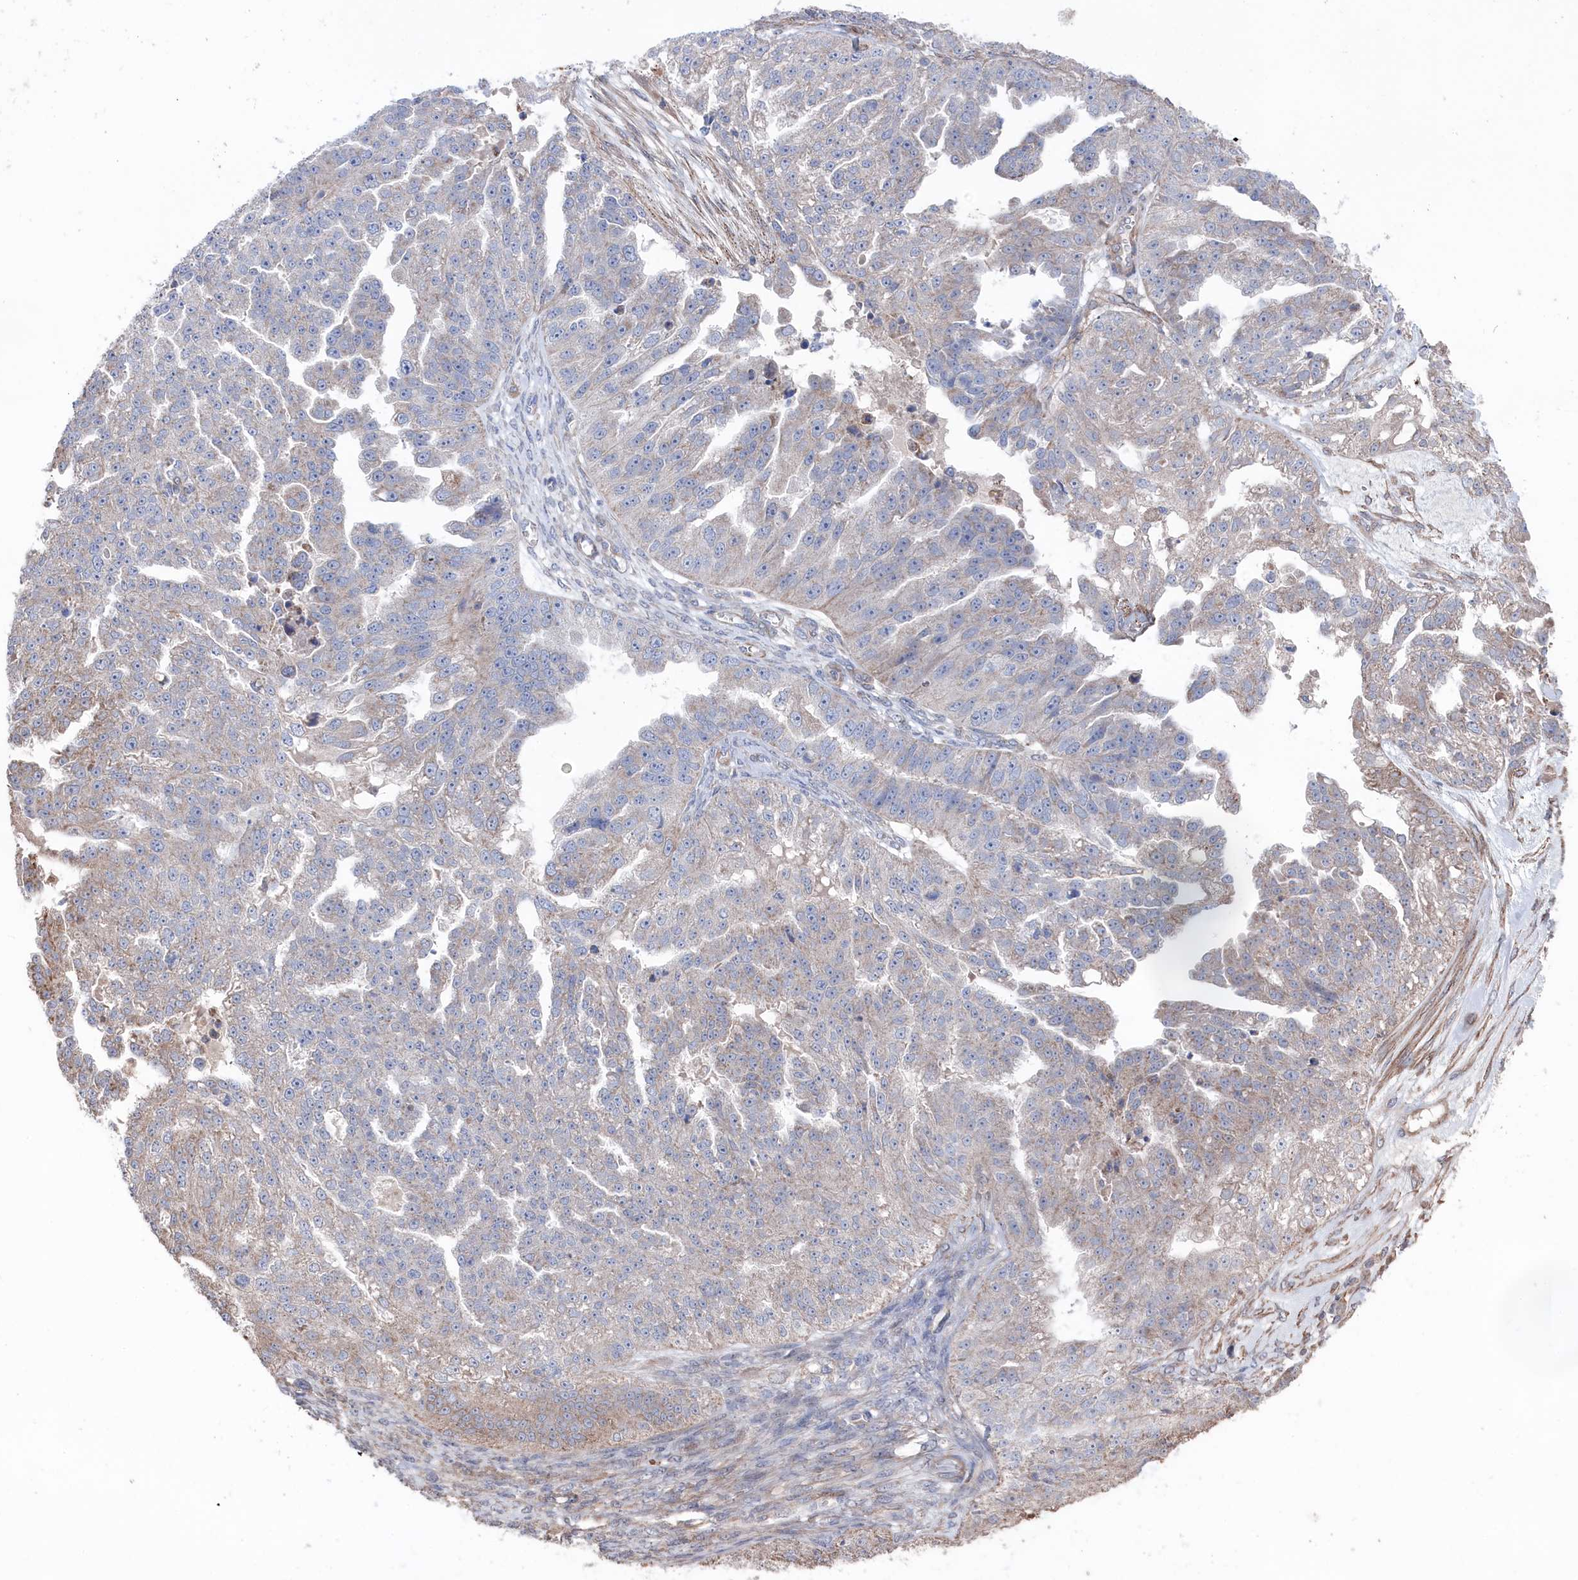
{"staining": {"intensity": "weak", "quantity": "<25%", "location": "cytoplasmic/membranous"}, "tissue": "ovarian cancer", "cell_type": "Tumor cells", "image_type": "cancer", "snomed": [{"axis": "morphology", "description": "Cystadenocarcinoma, serous, NOS"}, {"axis": "topography", "description": "Ovary"}], "caption": "A histopathology image of serous cystadenocarcinoma (ovarian) stained for a protein reveals no brown staining in tumor cells.", "gene": "FILIP1L", "patient": {"sex": "female", "age": 58}}